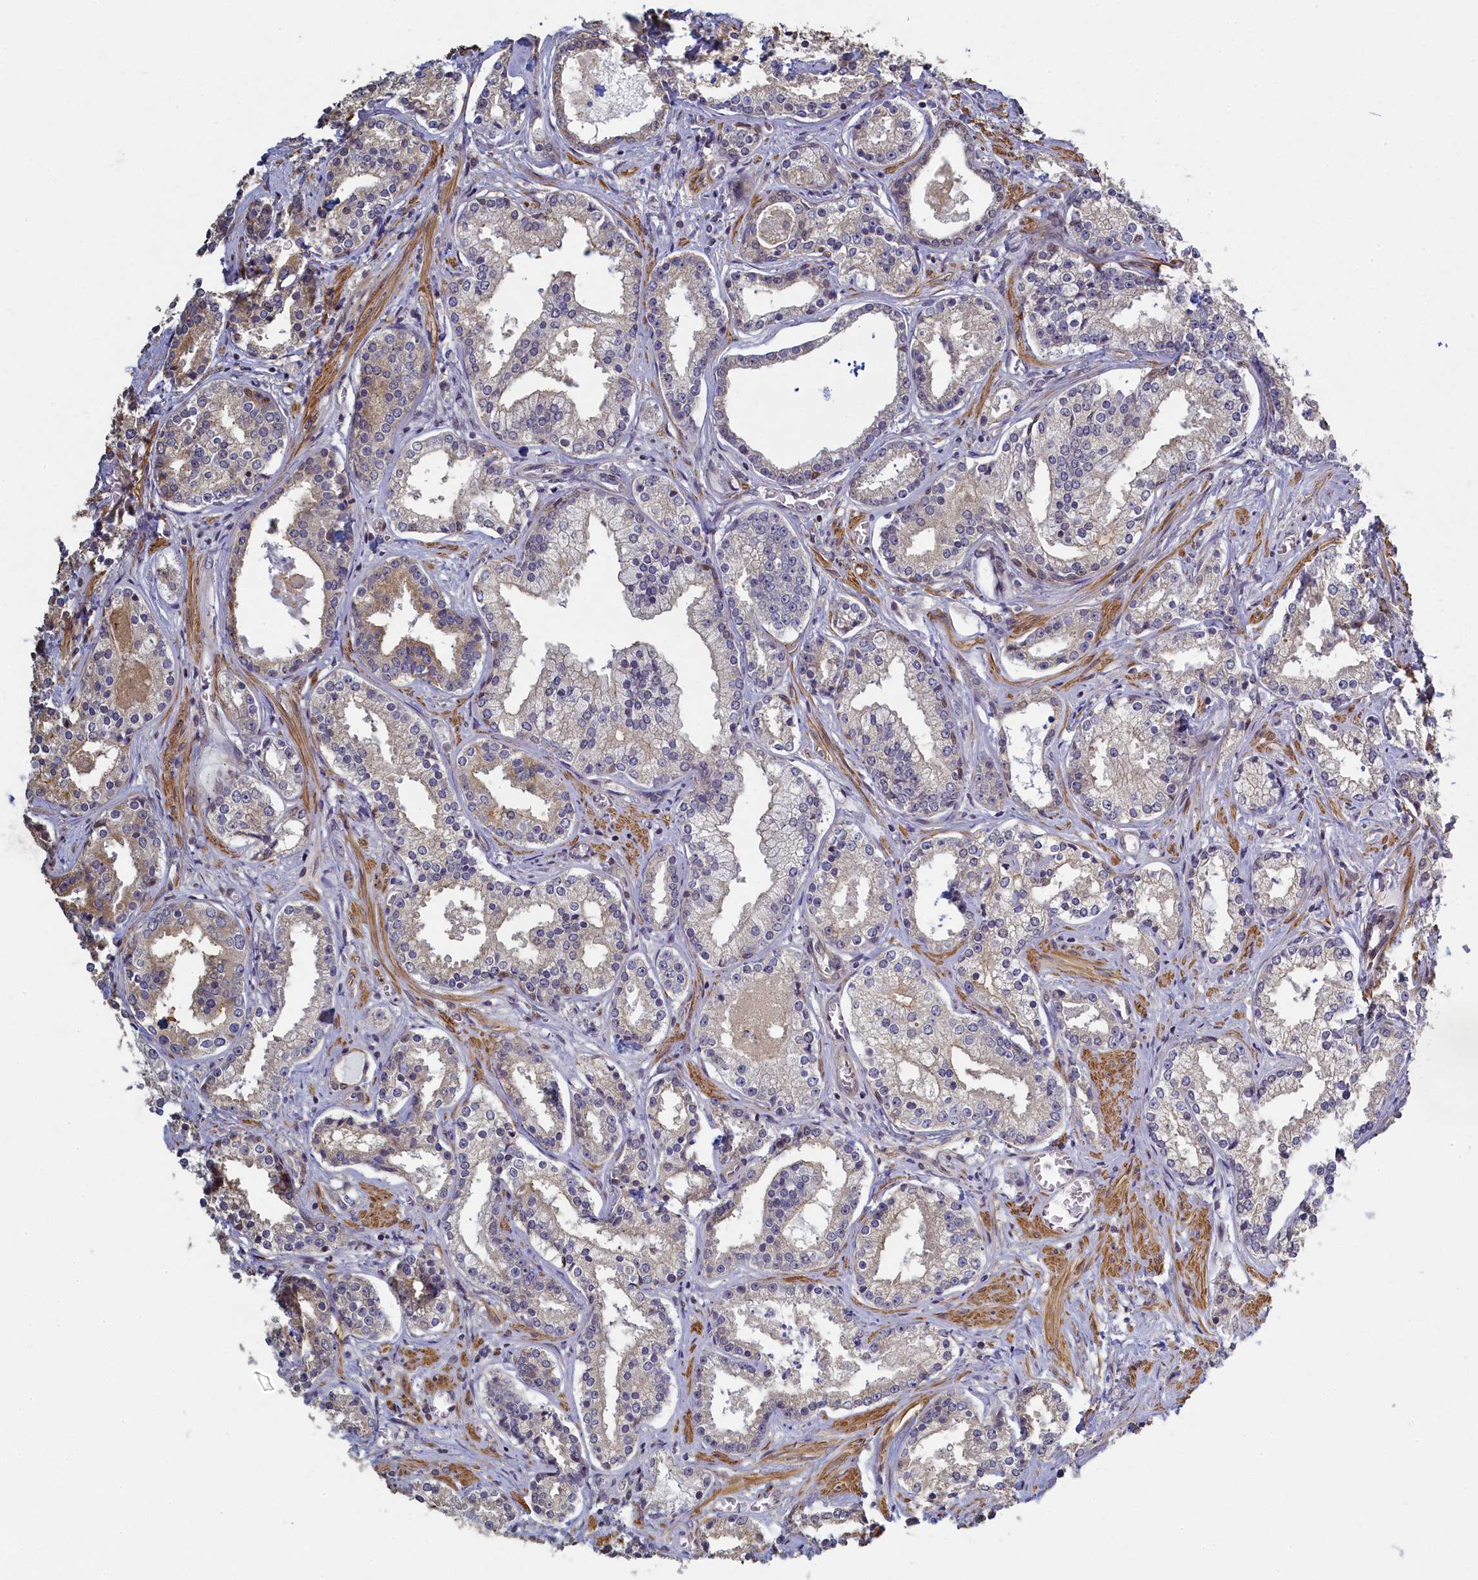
{"staining": {"intensity": "weak", "quantity": "<25%", "location": "cytoplasmic/membranous"}, "tissue": "prostate cancer", "cell_type": "Tumor cells", "image_type": "cancer", "snomed": [{"axis": "morphology", "description": "Adenocarcinoma, High grade"}, {"axis": "topography", "description": "Prostate"}], "caption": "Tumor cells are negative for brown protein staining in adenocarcinoma (high-grade) (prostate).", "gene": "DIXDC1", "patient": {"sex": "male", "age": 58}}